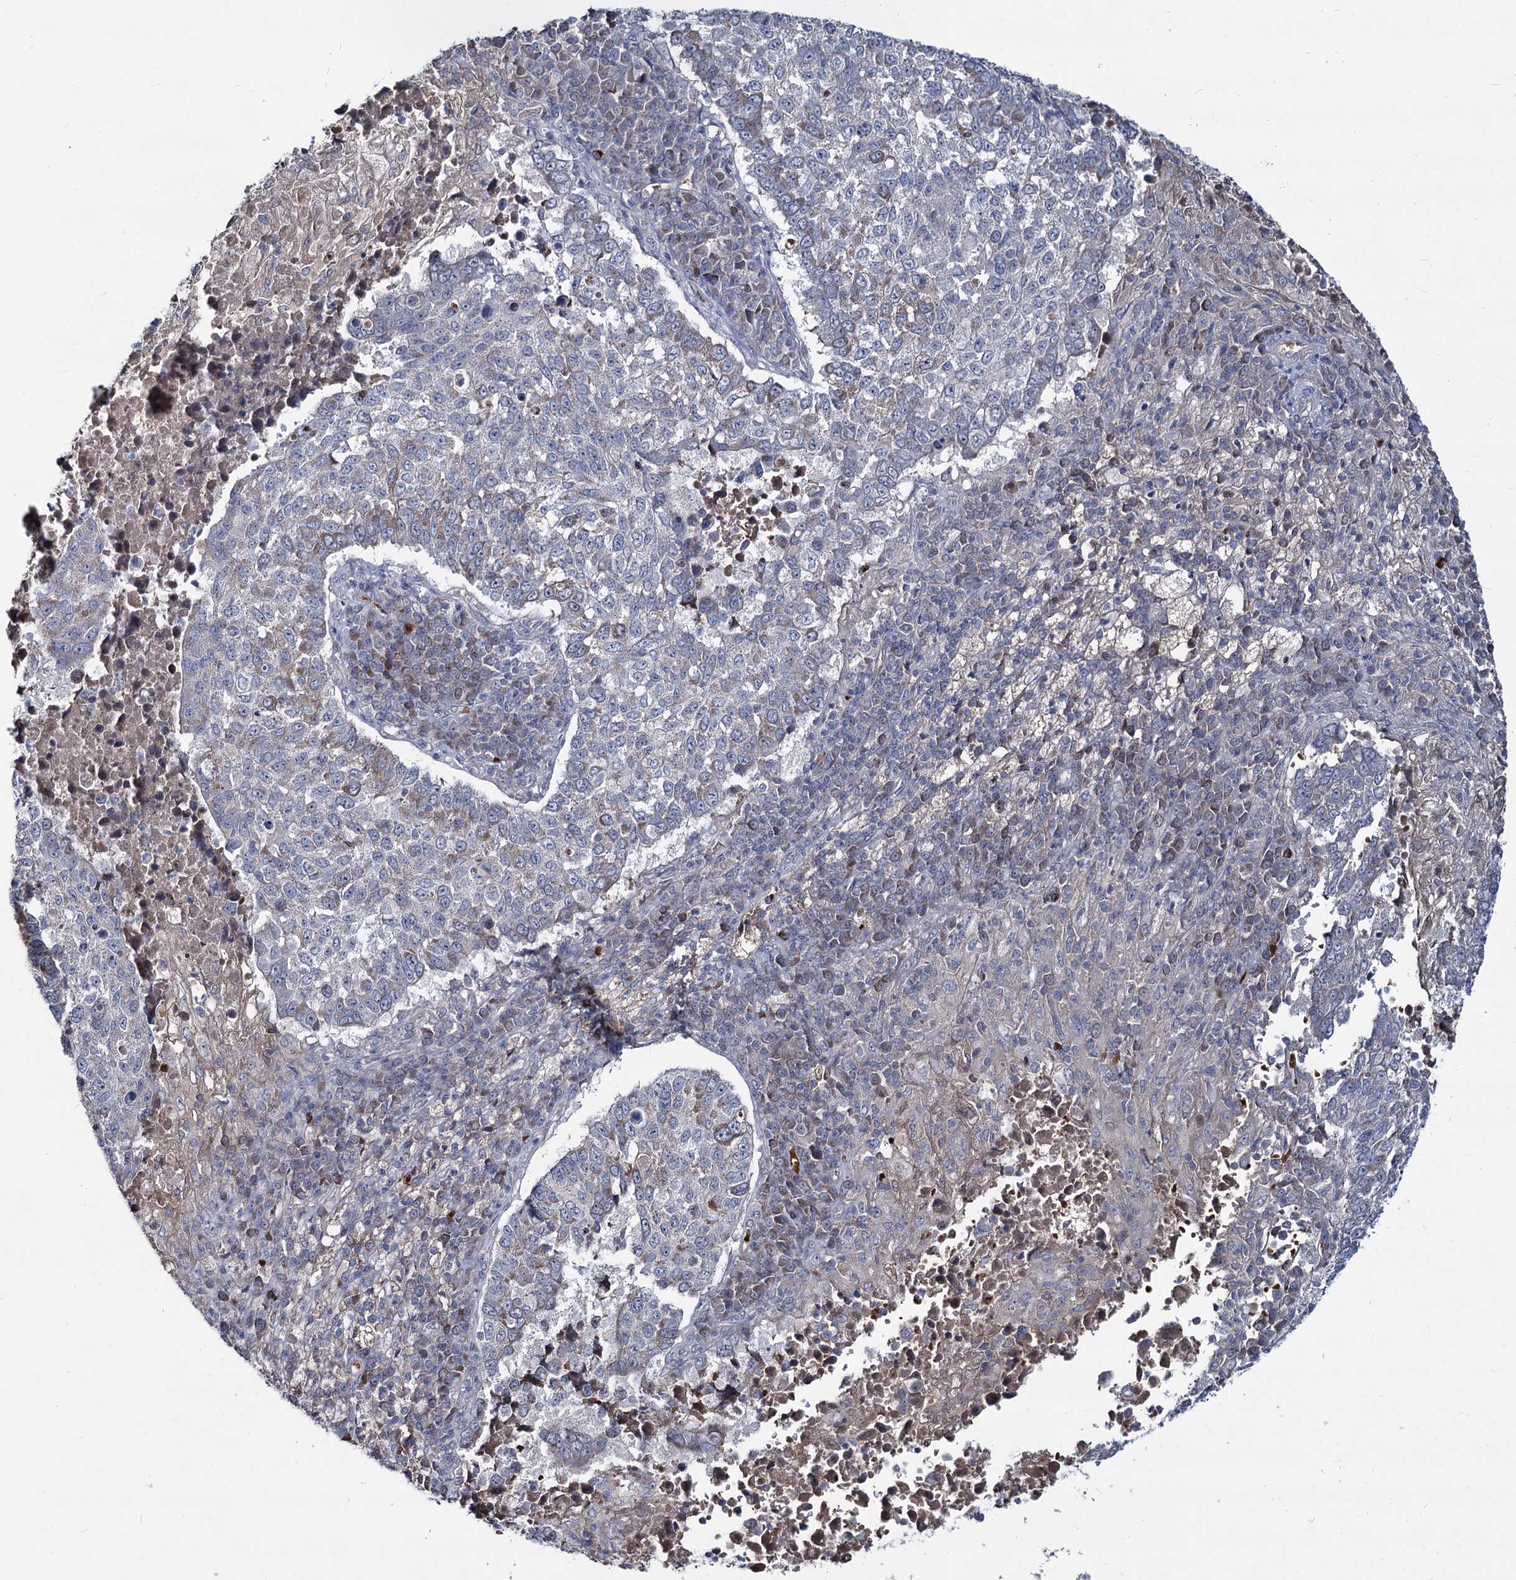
{"staining": {"intensity": "weak", "quantity": "<25%", "location": "cytoplasmic/membranous"}, "tissue": "lung cancer", "cell_type": "Tumor cells", "image_type": "cancer", "snomed": [{"axis": "morphology", "description": "Squamous cell carcinoma, NOS"}, {"axis": "topography", "description": "Lung"}], "caption": "Image shows no protein expression in tumor cells of lung squamous cell carcinoma tissue.", "gene": "RNF6", "patient": {"sex": "male", "age": 73}}